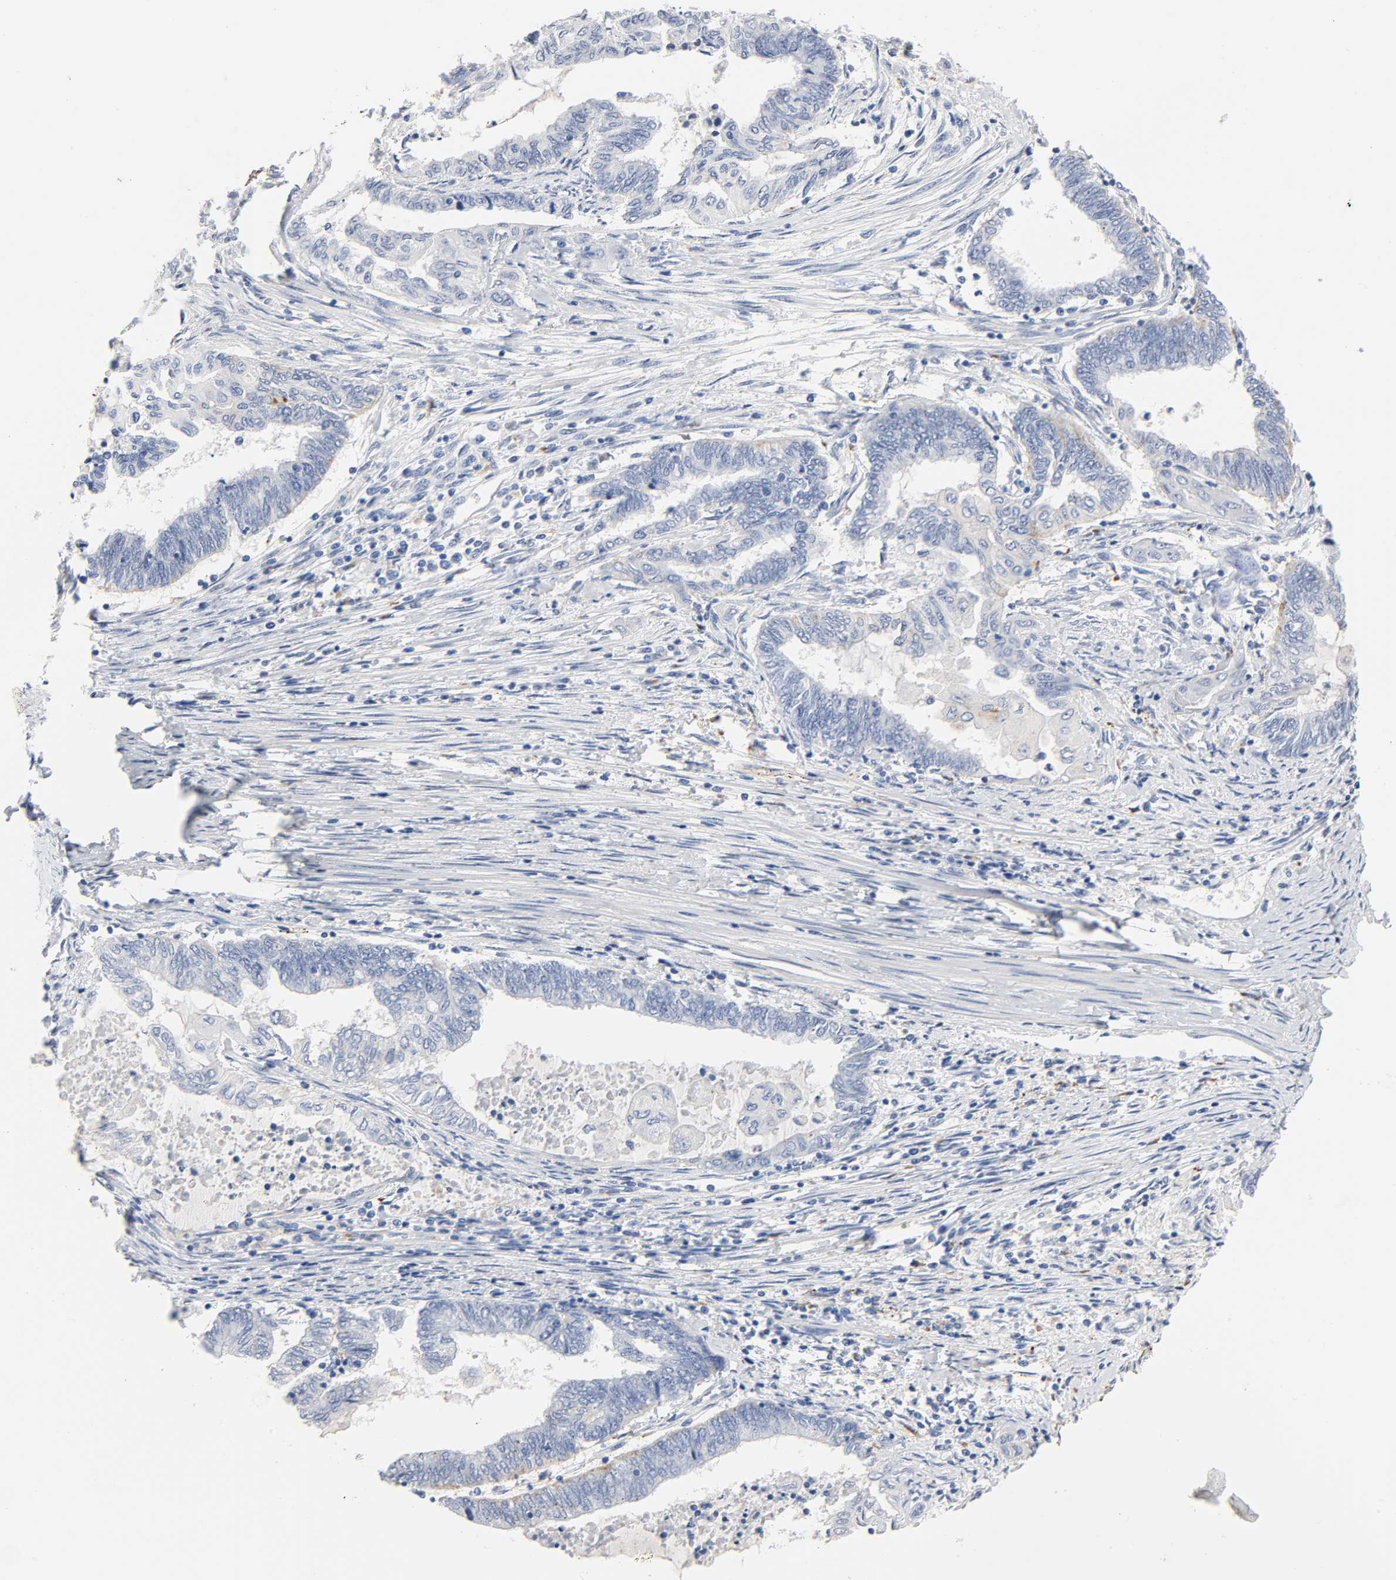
{"staining": {"intensity": "weak", "quantity": "<25%", "location": "cytoplasmic/membranous"}, "tissue": "endometrial cancer", "cell_type": "Tumor cells", "image_type": "cancer", "snomed": [{"axis": "morphology", "description": "Adenocarcinoma, NOS"}, {"axis": "topography", "description": "Uterus"}, {"axis": "topography", "description": "Endometrium"}], "caption": "The immunohistochemistry image has no significant positivity in tumor cells of endometrial adenocarcinoma tissue.", "gene": "PLP1", "patient": {"sex": "female", "age": 70}}